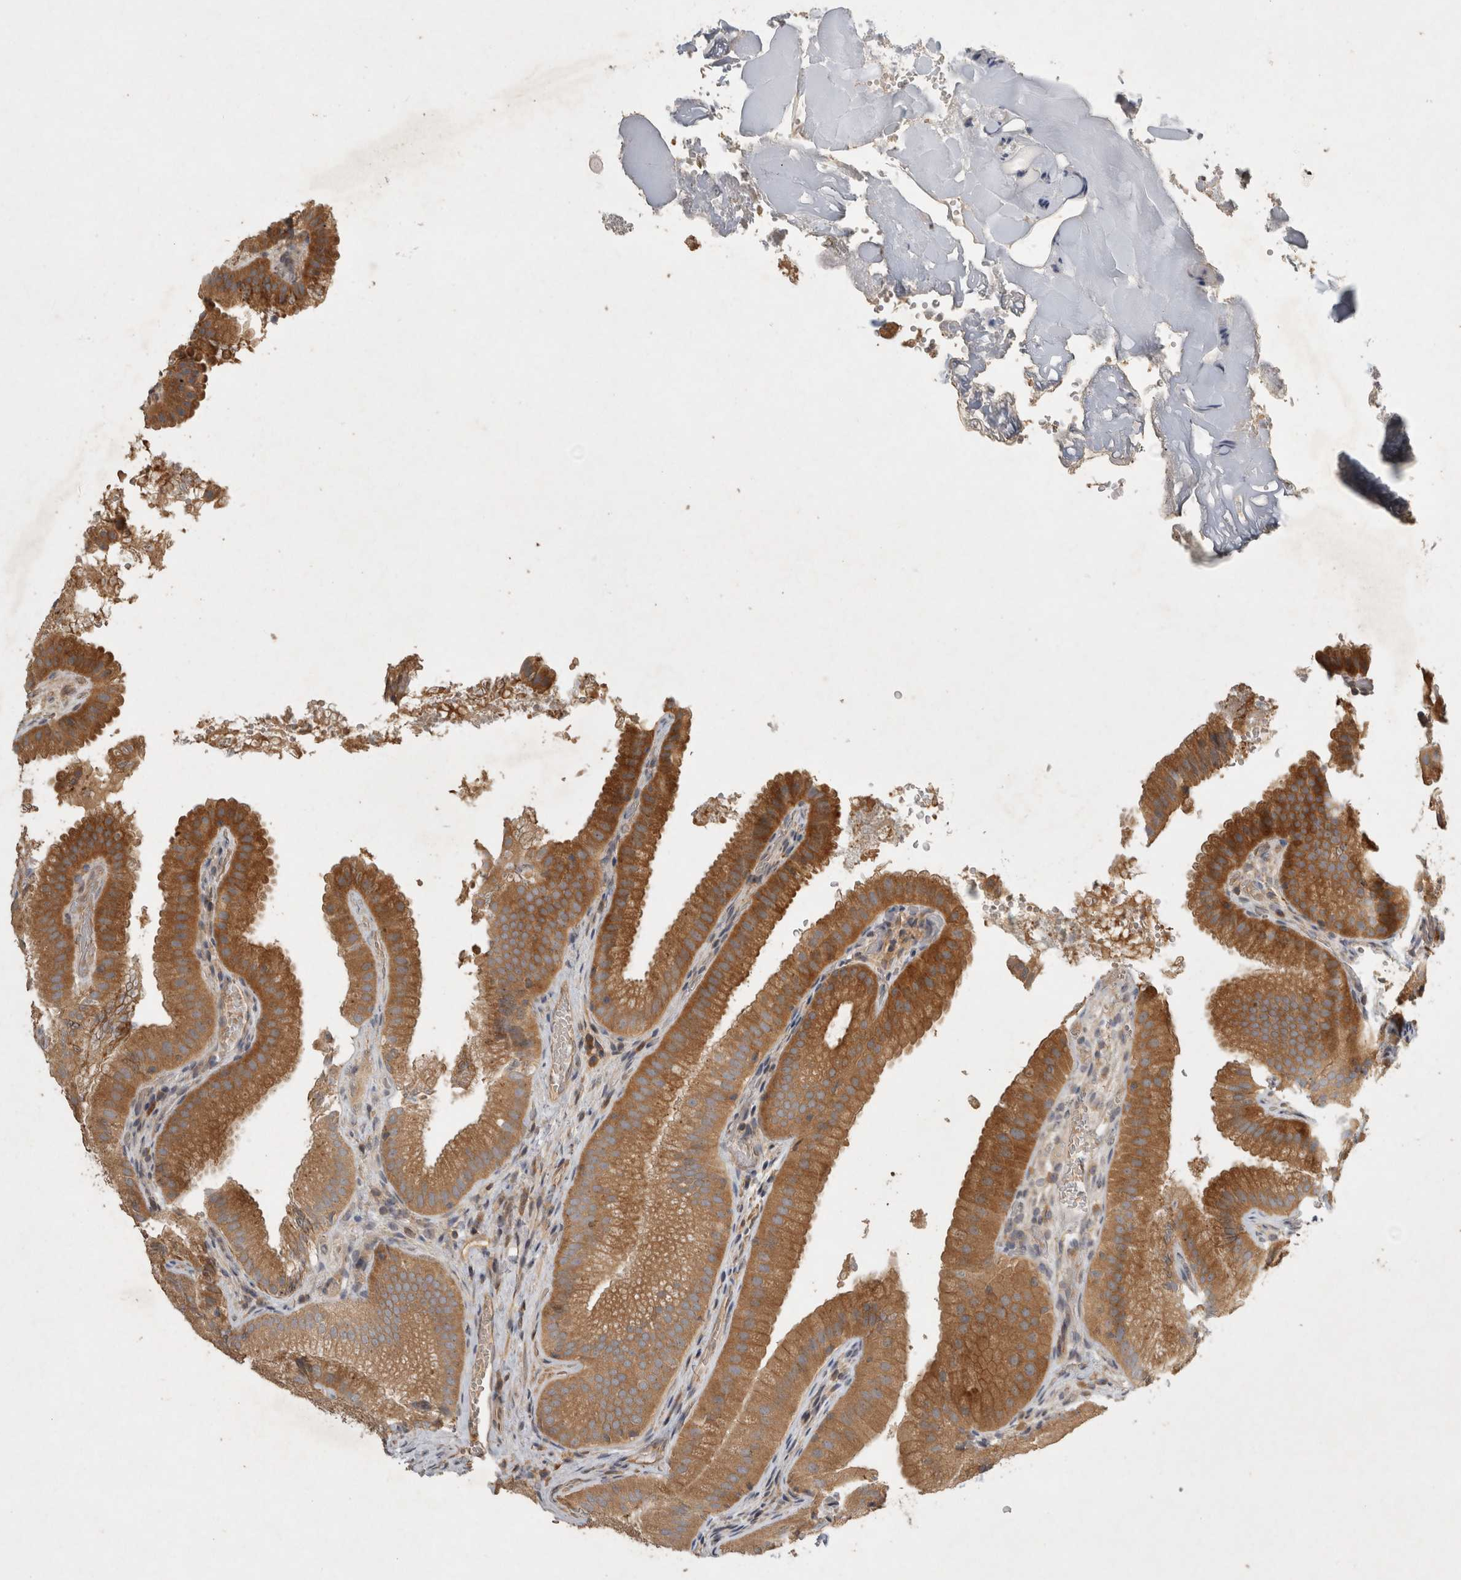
{"staining": {"intensity": "strong", "quantity": ">75%", "location": "cytoplasmic/membranous"}, "tissue": "gallbladder", "cell_type": "Glandular cells", "image_type": "normal", "snomed": [{"axis": "morphology", "description": "Normal tissue, NOS"}, {"axis": "topography", "description": "Gallbladder"}], "caption": "DAB immunohistochemical staining of normal human gallbladder reveals strong cytoplasmic/membranous protein staining in about >75% of glandular cells.", "gene": "VEPH1", "patient": {"sex": "female", "age": 30}}